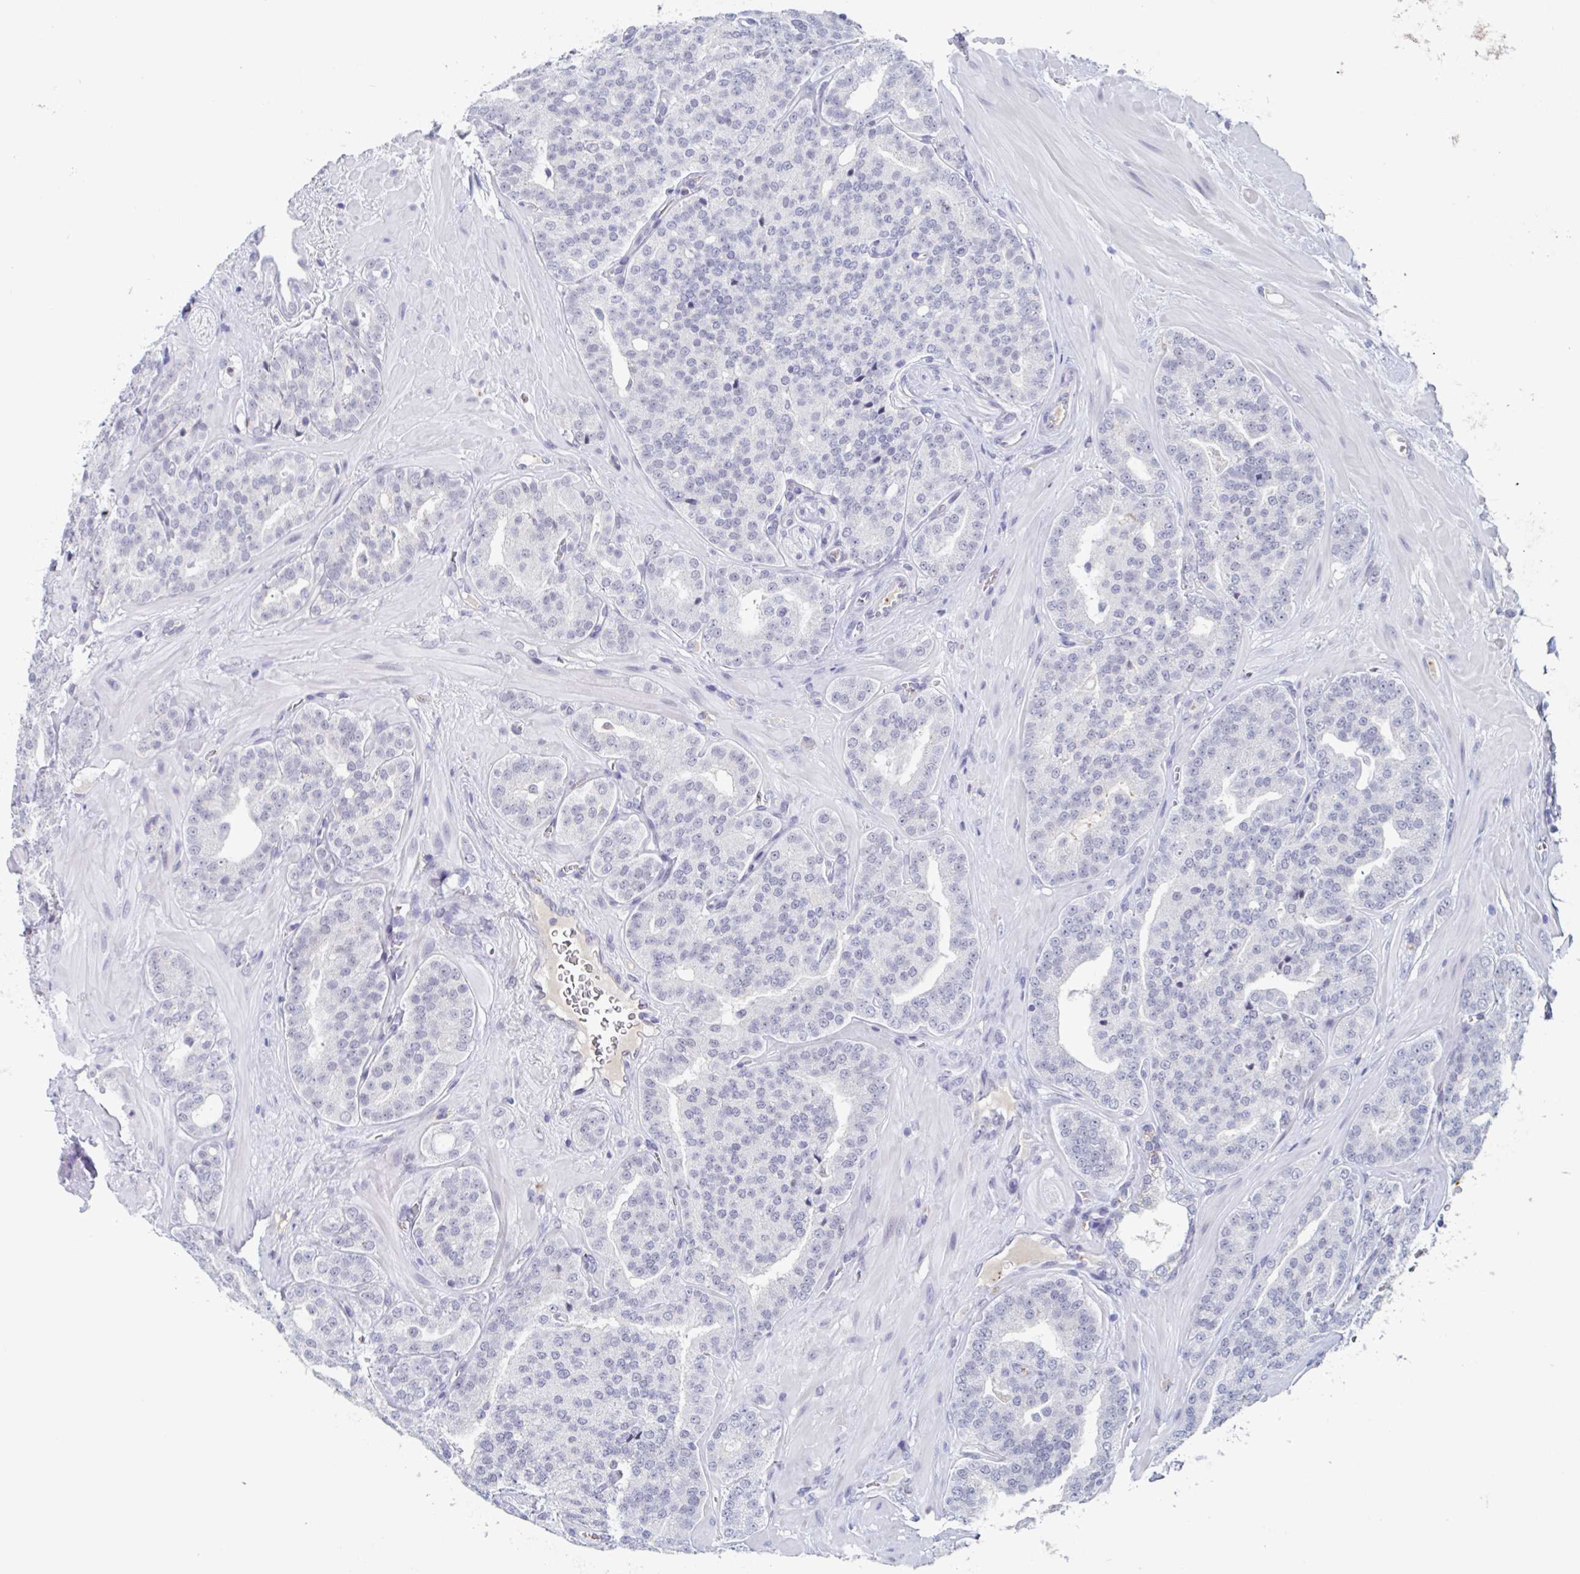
{"staining": {"intensity": "negative", "quantity": "none", "location": "none"}, "tissue": "prostate cancer", "cell_type": "Tumor cells", "image_type": "cancer", "snomed": [{"axis": "morphology", "description": "Adenocarcinoma, High grade"}, {"axis": "topography", "description": "Prostate"}], "caption": "DAB (3,3'-diaminobenzidine) immunohistochemical staining of prostate high-grade adenocarcinoma displays no significant positivity in tumor cells.", "gene": "KDM4D", "patient": {"sex": "male", "age": 66}}